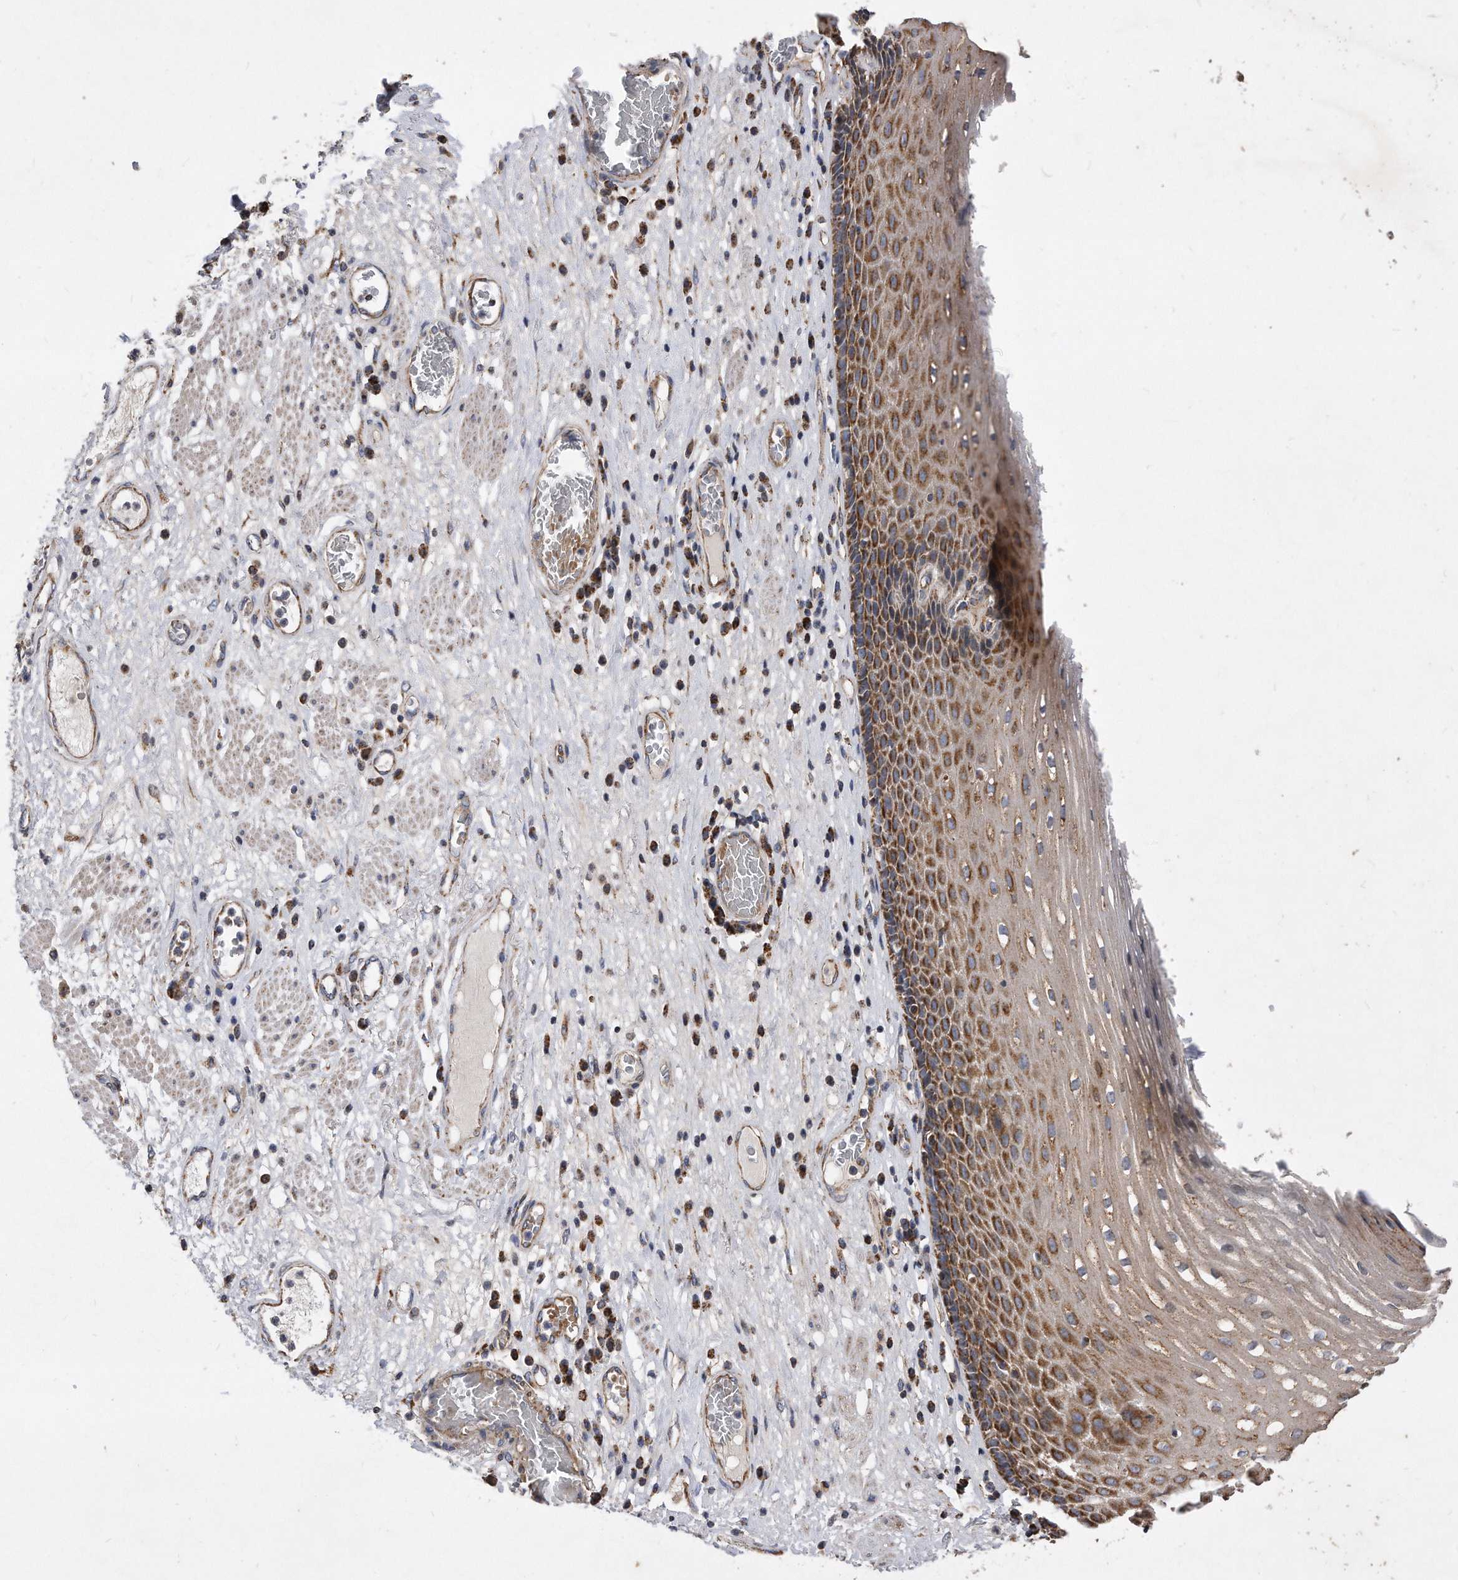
{"staining": {"intensity": "moderate", "quantity": ">75%", "location": "cytoplasmic/membranous"}, "tissue": "esophagus", "cell_type": "Squamous epithelial cells", "image_type": "normal", "snomed": [{"axis": "morphology", "description": "Normal tissue, NOS"}, {"axis": "morphology", "description": "Adenocarcinoma, NOS"}, {"axis": "topography", "description": "Esophagus"}], "caption": "Esophagus stained for a protein (brown) reveals moderate cytoplasmic/membranous positive staining in approximately >75% of squamous epithelial cells.", "gene": "PPP5C", "patient": {"sex": "male", "age": 62}}